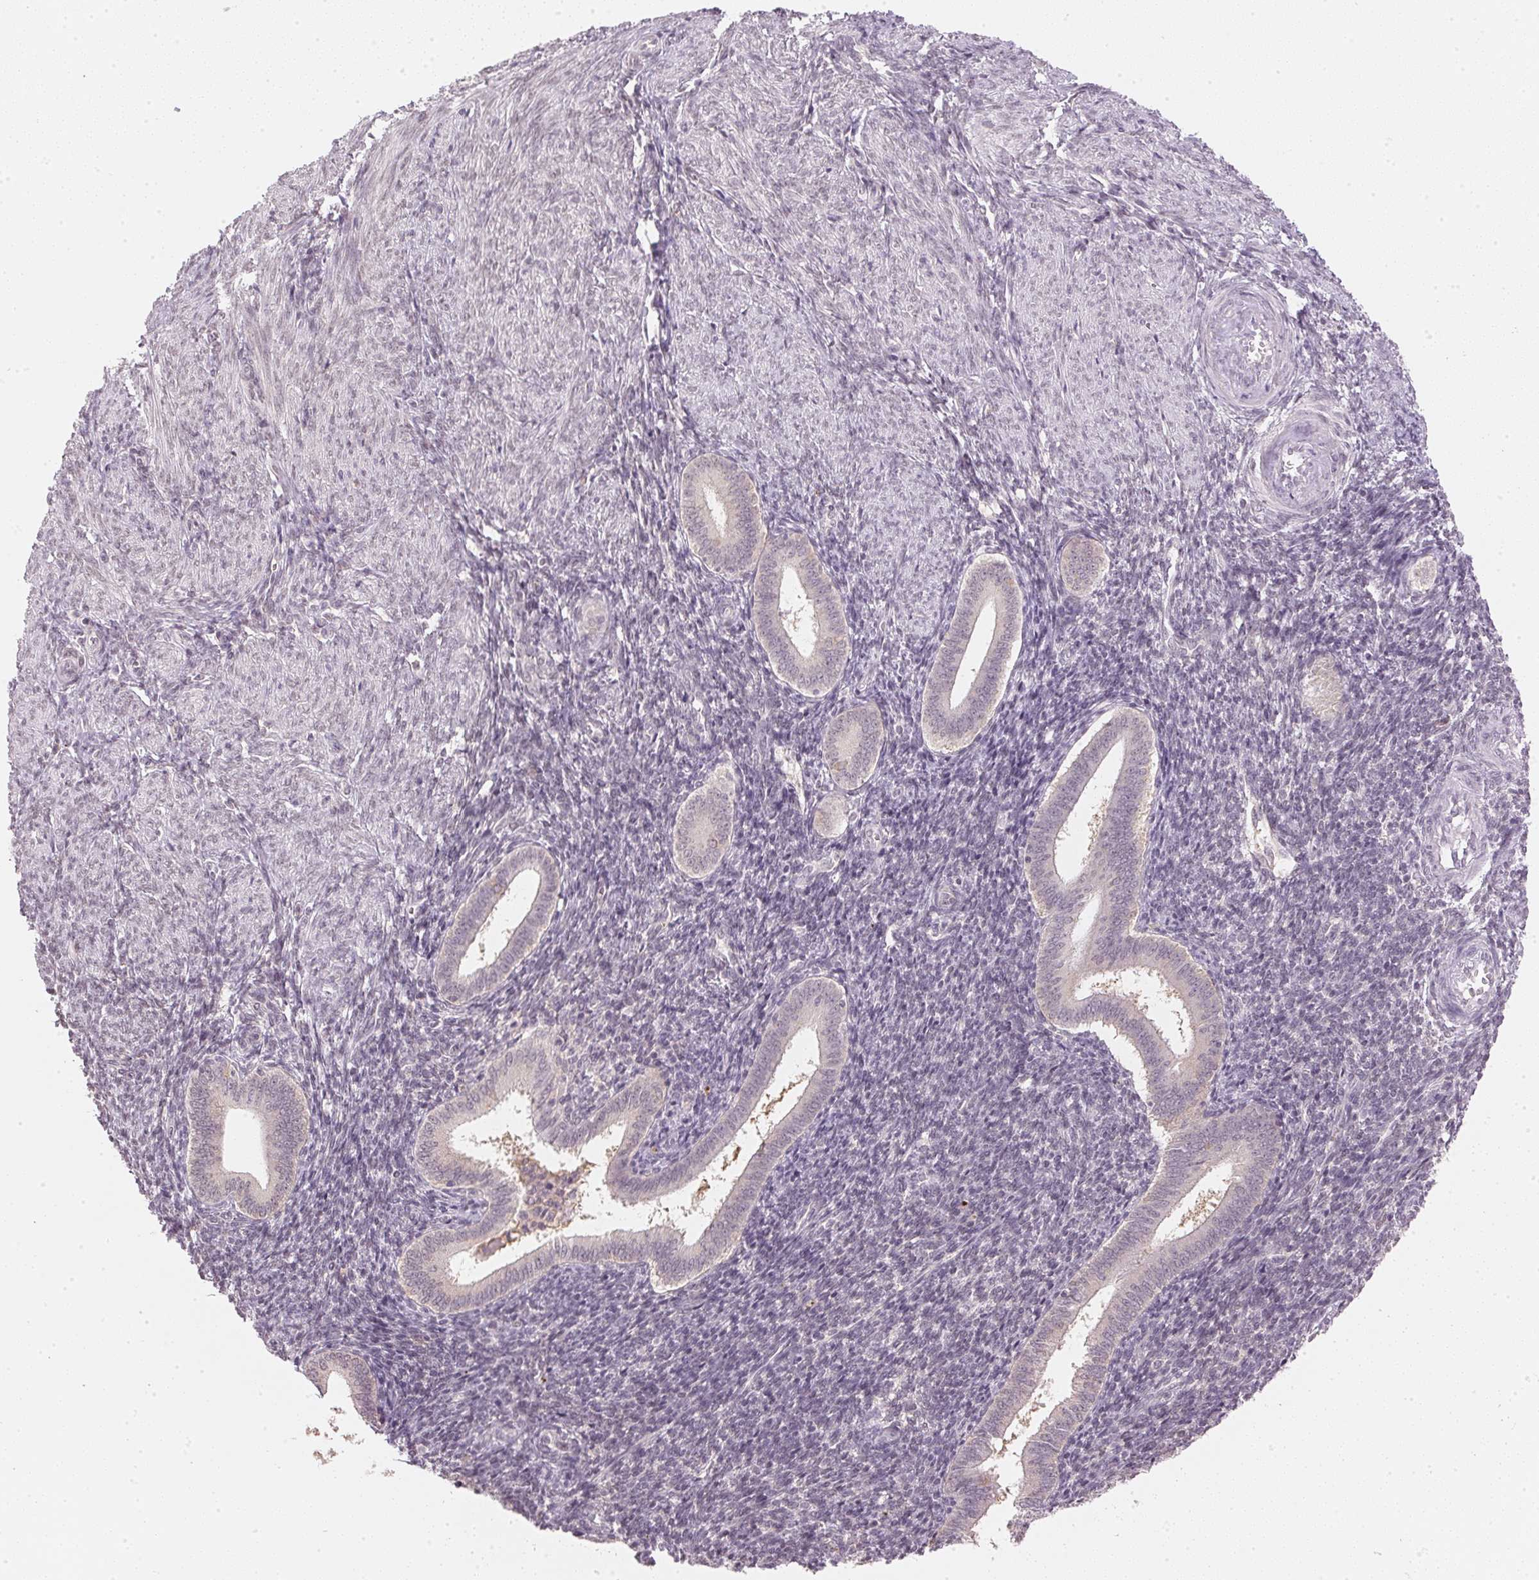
{"staining": {"intensity": "negative", "quantity": "none", "location": "none"}, "tissue": "endometrium", "cell_type": "Cells in endometrial stroma", "image_type": "normal", "snomed": [{"axis": "morphology", "description": "Normal tissue, NOS"}, {"axis": "topography", "description": "Endometrium"}], "caption": "The histopathology image demonstrates no staining of cells in endometrial stroma in unremarkable endometrium.", "gene": "KPRP", "patient": {"sex": "female", "age": 25}}